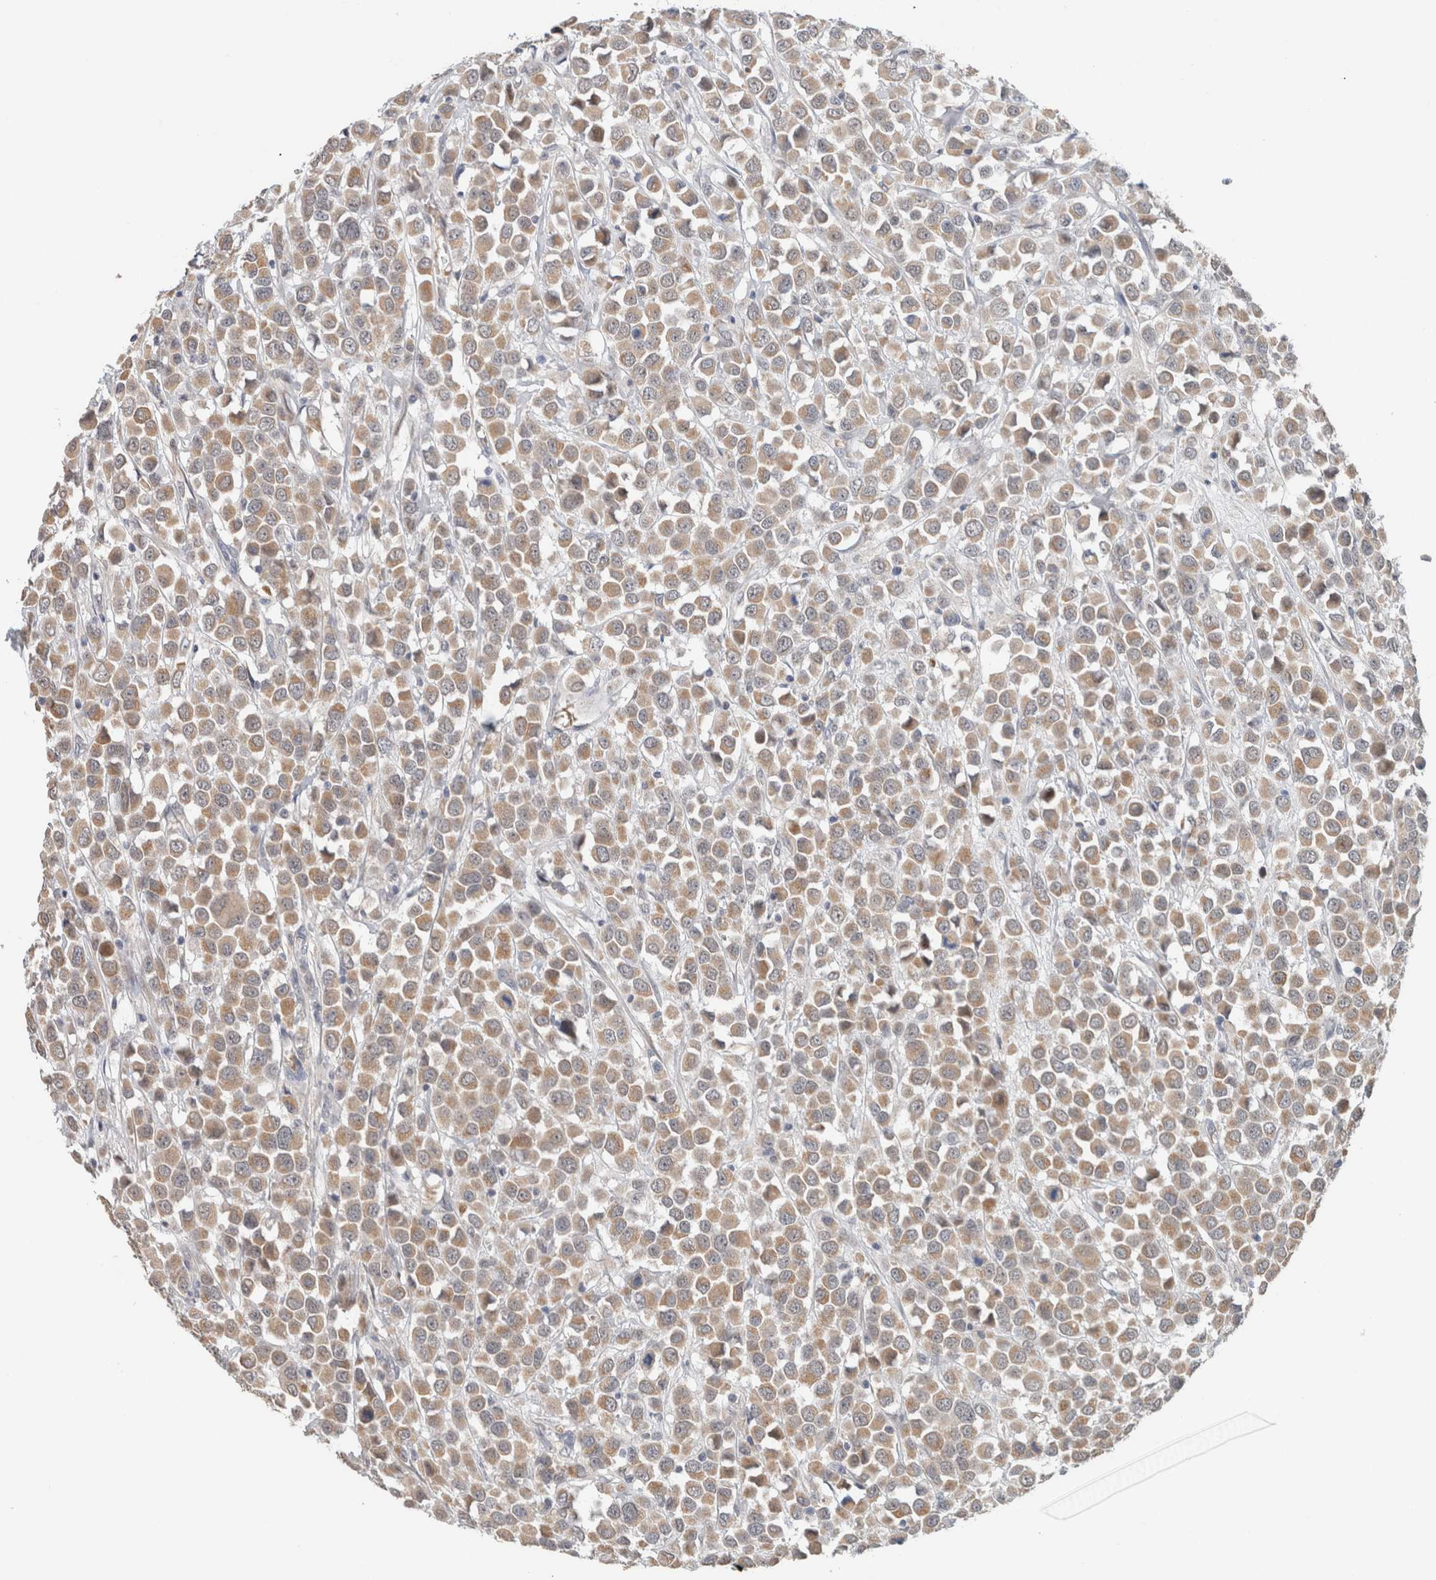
{"staining": {"intensity": "moderate", "quantity": ">75%", "location": "cytoplasmic/membranous"}, "tissue": "breast cancer", "cell_type": "Tumor cells", "image_type": "cancer", "snomed": [{"axis": "morphology", "description": "Duct carcinoma"}, {"axis": "topography", "description": "Breast"}], "caption": "DAB immunohistochemical staining of breast intraductal carcinoma displays moderate cytoplasmic/membranous protein staining in about >75% of tumor cells.", "gene": "CRAT", "patient": {"sex": "female", "age": 61}}